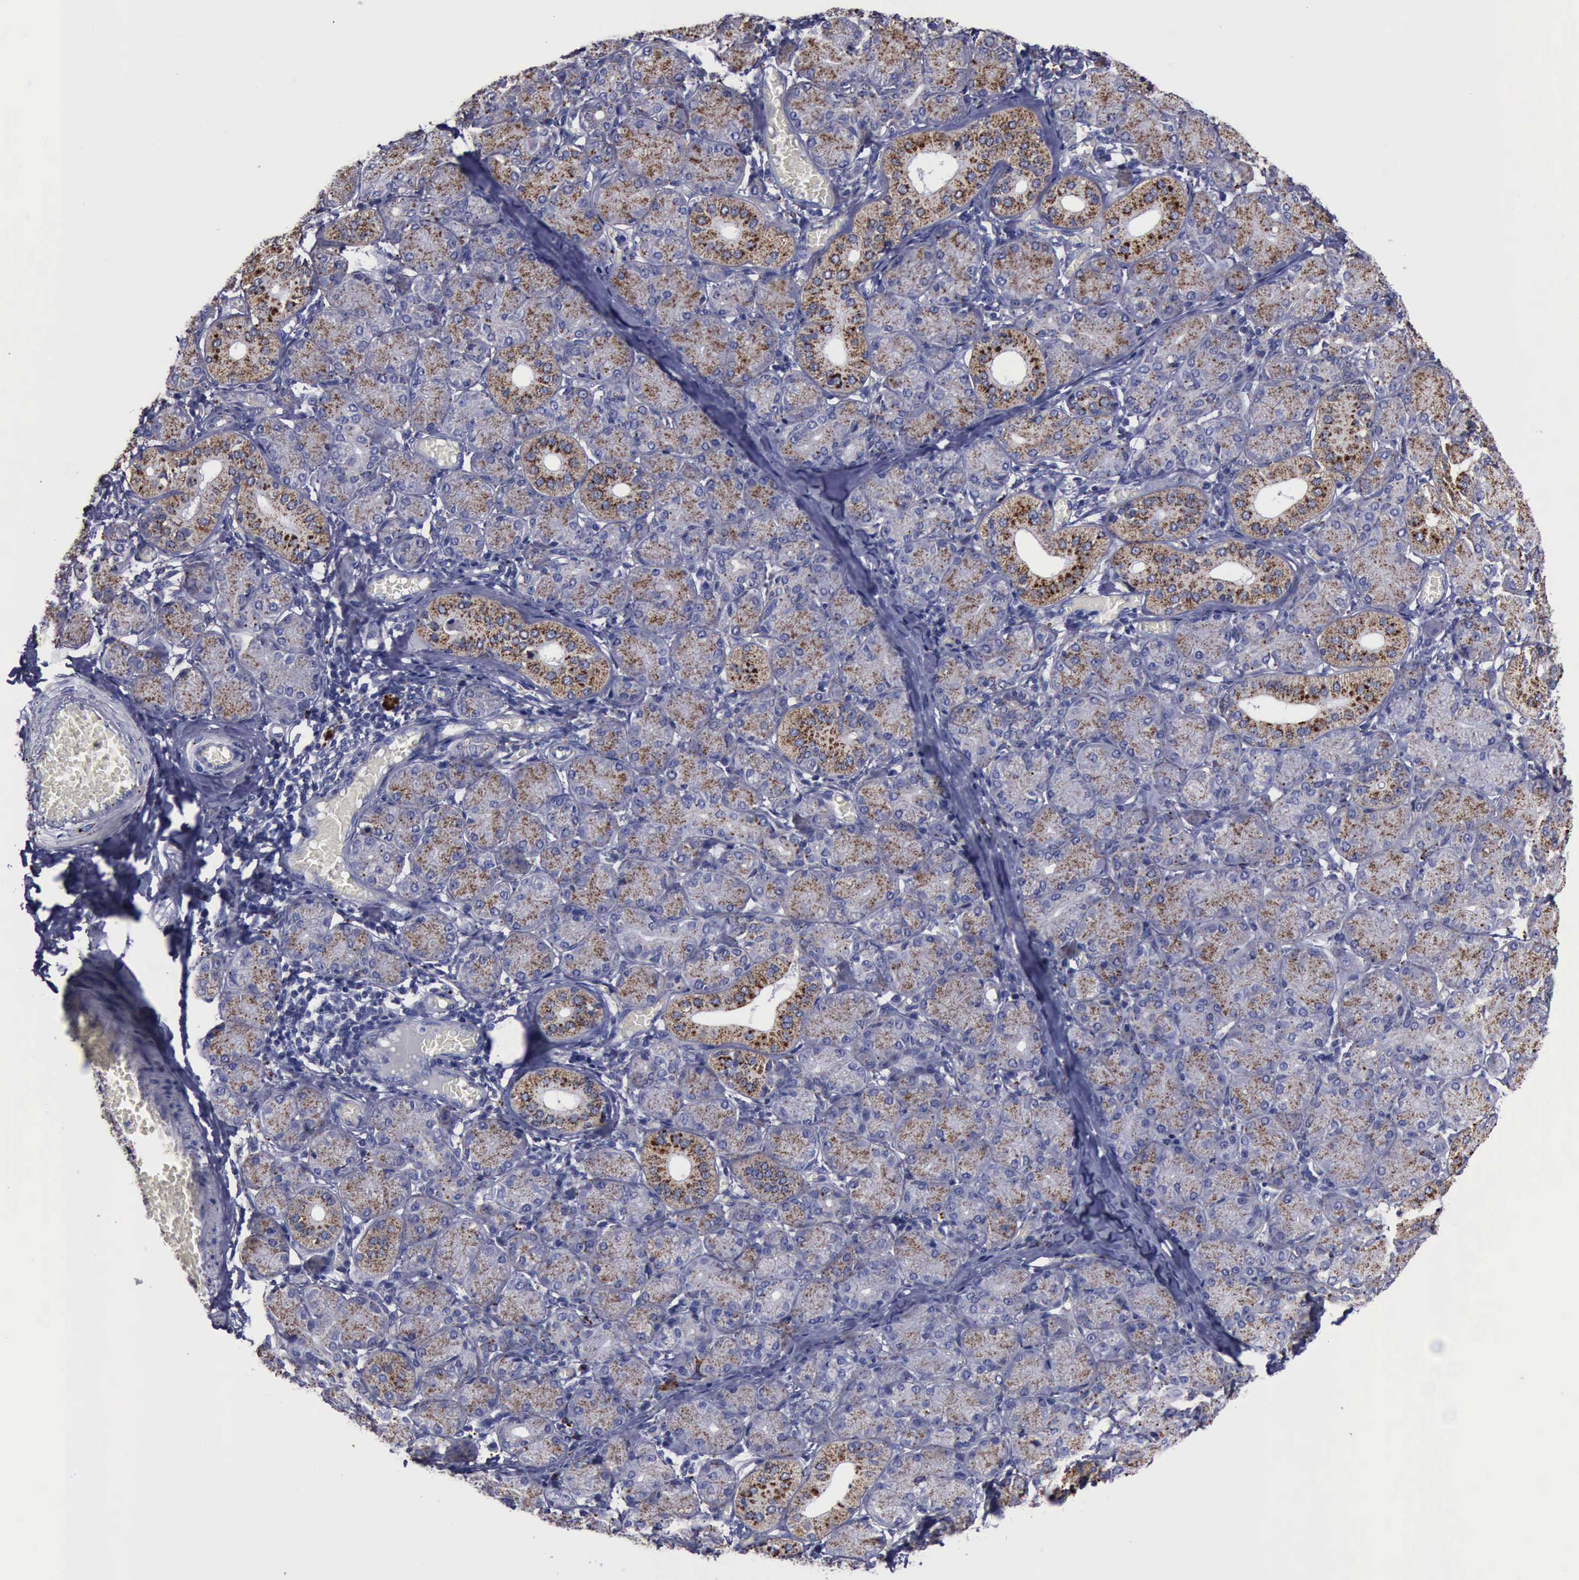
{"staining": {"intensity": "moderate", "quantity": ">75%", "location": "cytoplasmic/membranous"}, "tissue": "salivary gland", "cell_type": "Glandular cells", "image_type": "normal", "snomed": [{"axis": "morphology", "description": "Normal tissue, NOS"}, {"axis": "topography", "description": "Salivary gland"}], "caption": "An IHC micrograph of benign tissue is shown. Protein staining in brown shows moderate cytoplasmic/membranous positivity in salivary gland within glandular cells. The staining was performed using DAB (3,3'-diaminobenzidine) to visualize the protein expression in brown, while the nuclei were stained in blue with hematoxylin (Magnification: 20x).", "gene": "CTSD", "patient": {"sex": "female", "age": 24}}